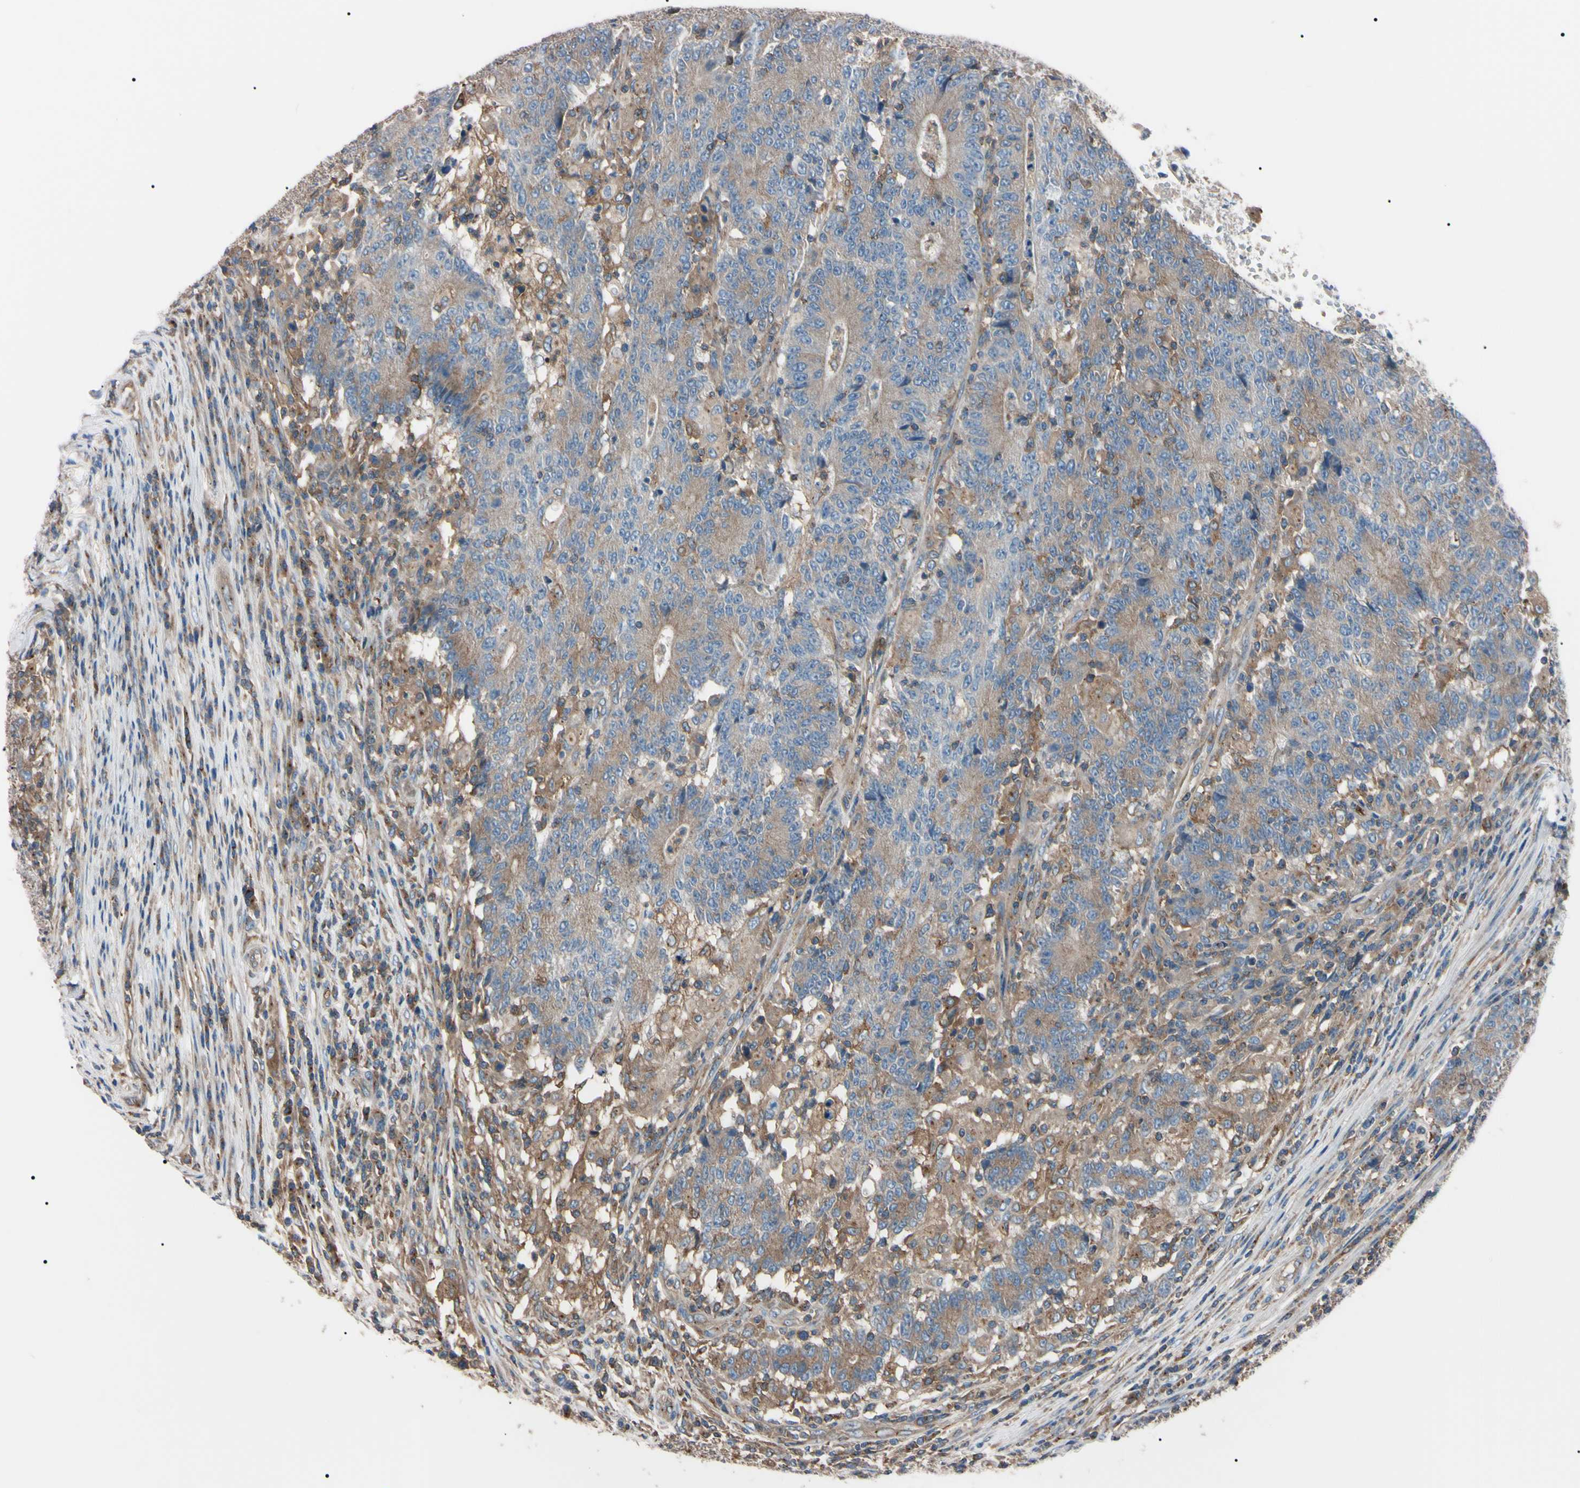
{"staining": {"intensity": "weak", "quantity": ">75%", "location": "cytoplasmic/membranous"}, "tissue": "colorectal cancer", "cell_type": "Tumor cells", "image_type": "cancer", "snomed": [{"axis": "morphology", "description": "Normal tissue, NOS"}, {"axis": "morphology", "description": "Adenocarcinoma, NOS"}, {"axis": "topography", "description": "Colon"}], "caption": "There is low levels of weak cytoplasmic/membranous expression in tumor cells of colorectal cancer, as demonstrated by immunohistochemical staining (brown color).", "gene": "PRKACA", "patient": {"sex": "female", "age": 75}}